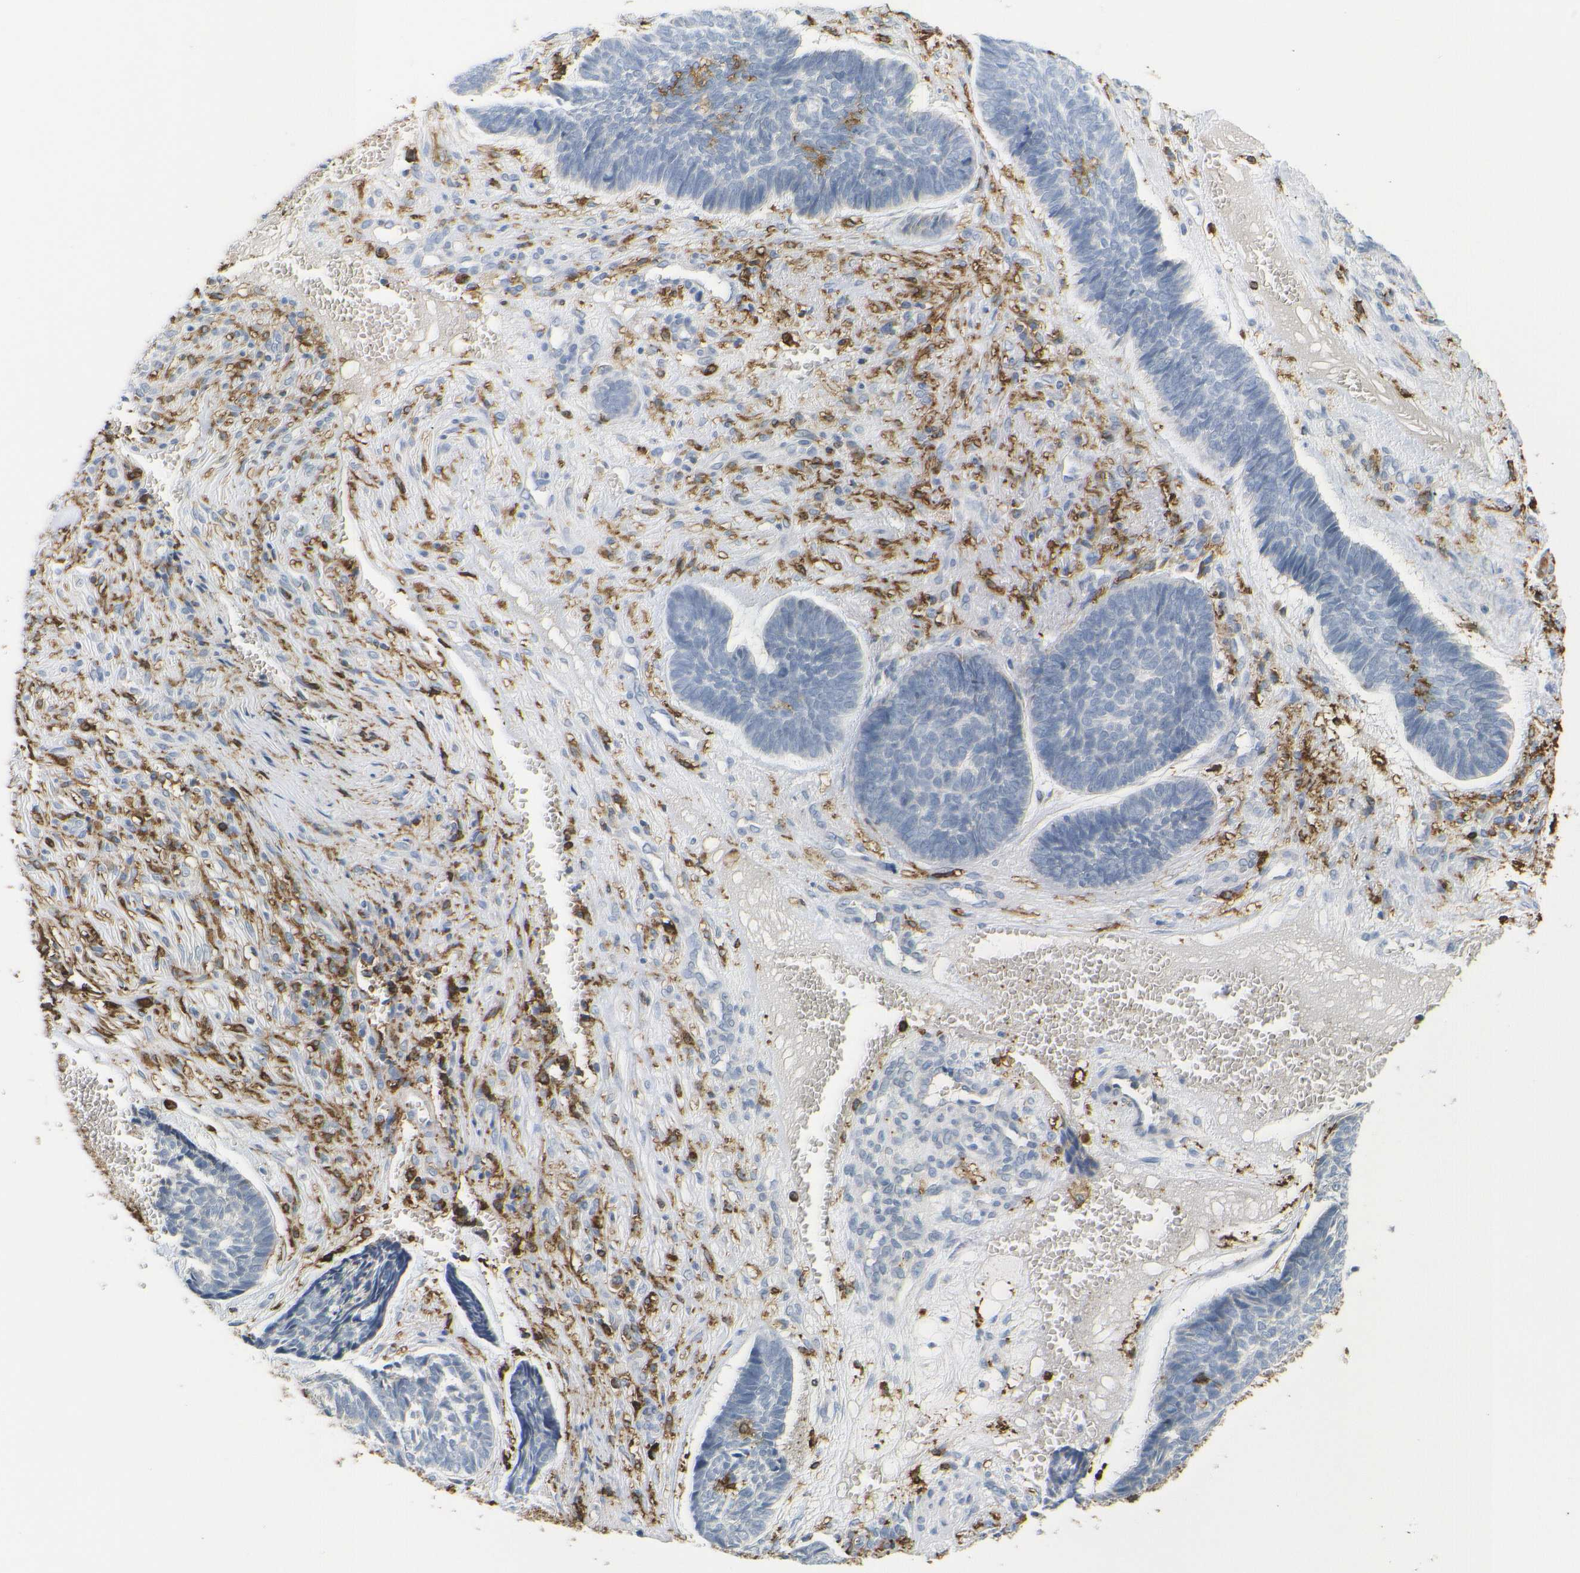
{"staining": {"intensity": "negative", "quantity": "none", "location": "none"}, "tissue": "skin cancer", "cell_type": "Tumor cells", "image_type": "cancer", "snomed": [{"axis": "morphology", "description": "Basal cell carcinoma"}, {"axis": "topography", "description": "Skin"}], "caption": "Protein analysis of skin cancer demonstrates no significant positivity in tumor cells.", "gene": "HLA-DQB1", "patient": {"sex": "male", "age": 84}}